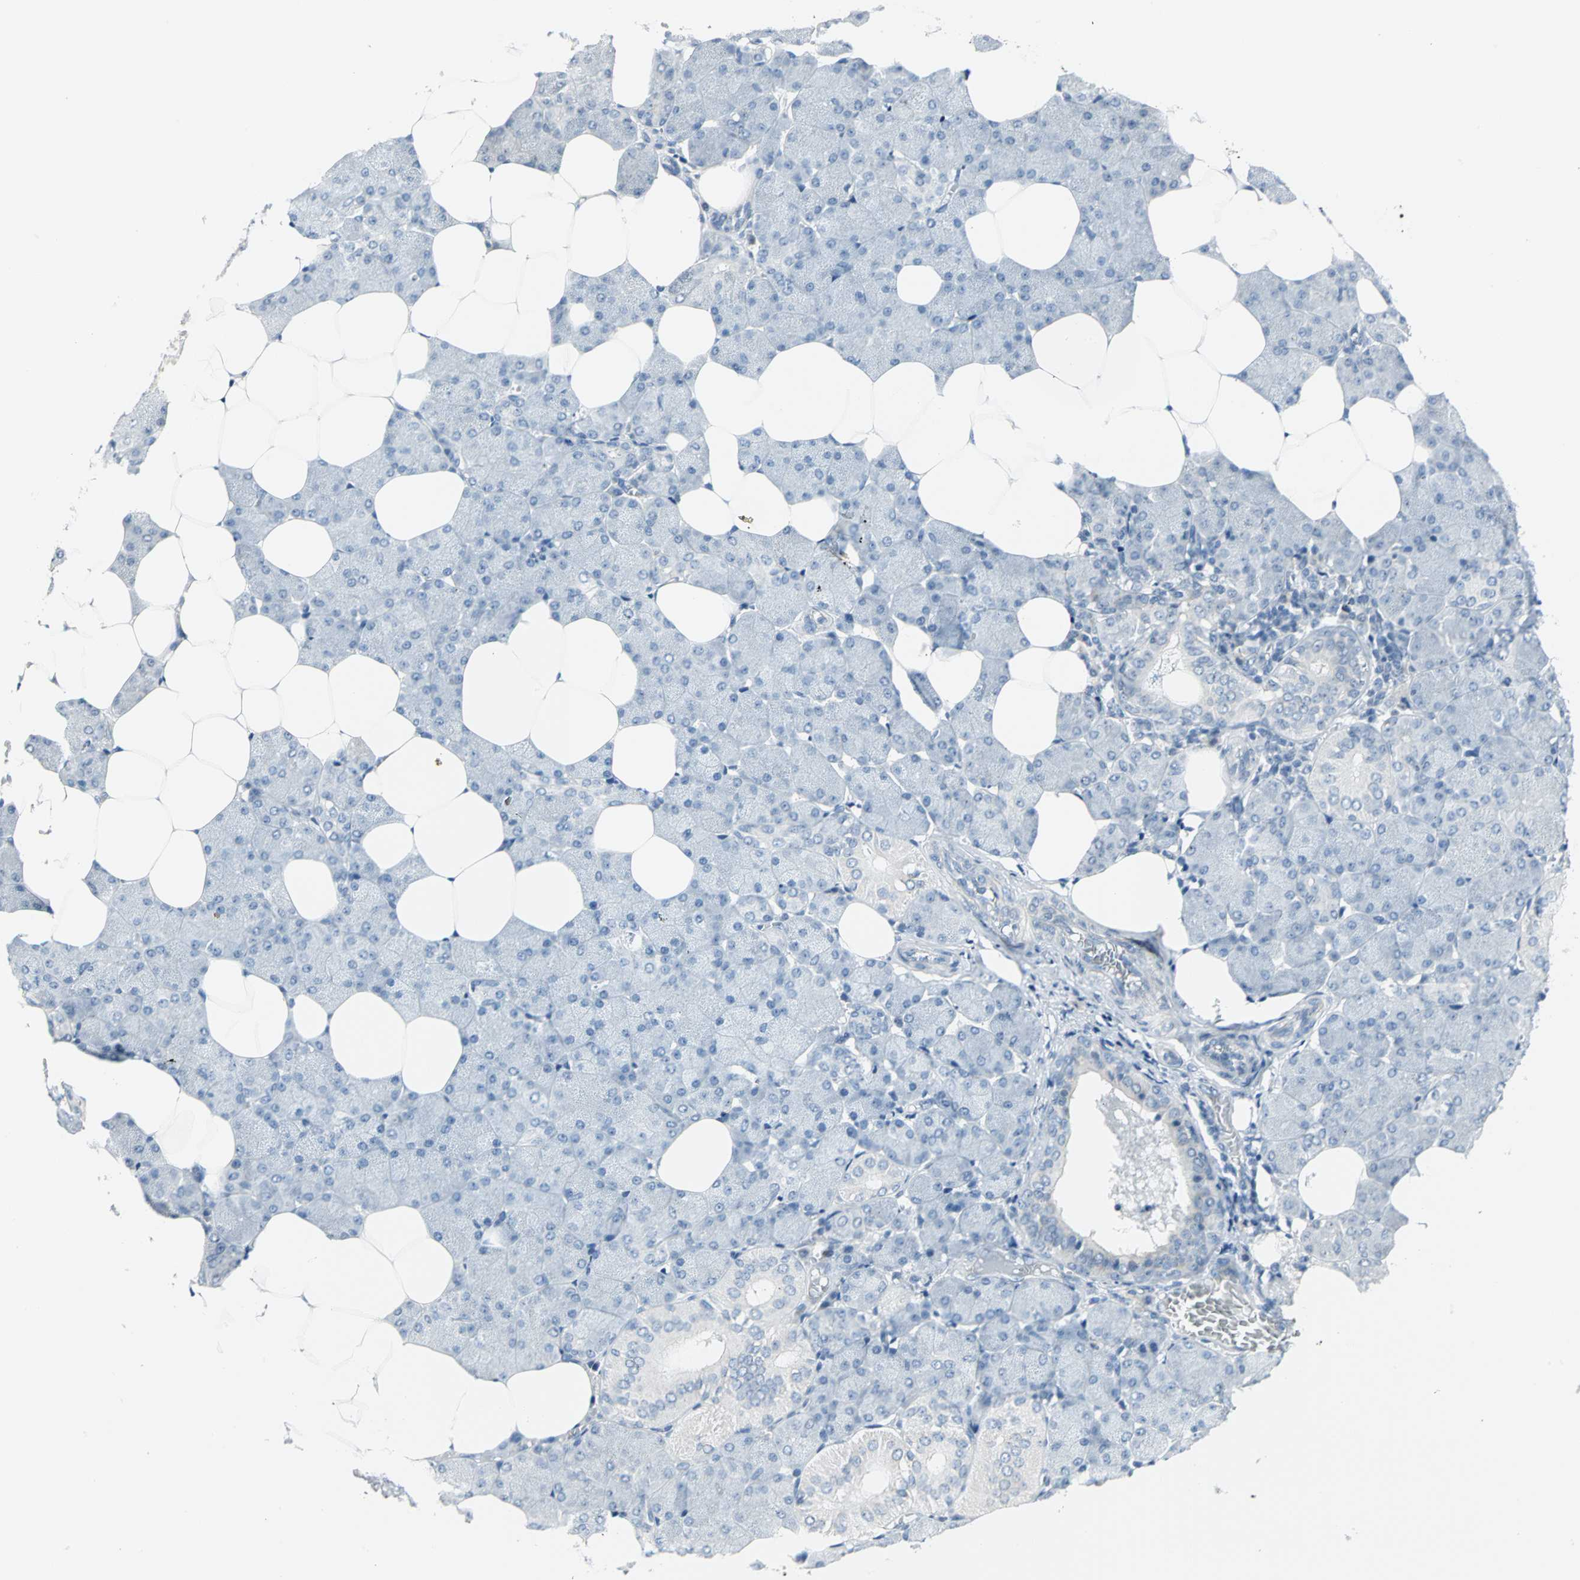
{"staining": {"intensity": "strong", "quantity": ">75%", "location": "nuclear"}, "tissue": "salivary gland", "cell_type": "Glandular cells", "image_type": "normal", "snomed": [{"axis": "morphology", "description": "Normal tissue, NOS"}, {"axis": "morphology", "description": "Adenoma, NOS"}, {"axis": "topography", "description": "Salivary gland"}], "caption": "An image showing strong nuclear positivity in about >75% of glandular cells in benign salivary gland, as visualized by brown immunohistochemical staining.", "gene": "MYBBP1A", "patient": {"sex": "female", "age": 32}}